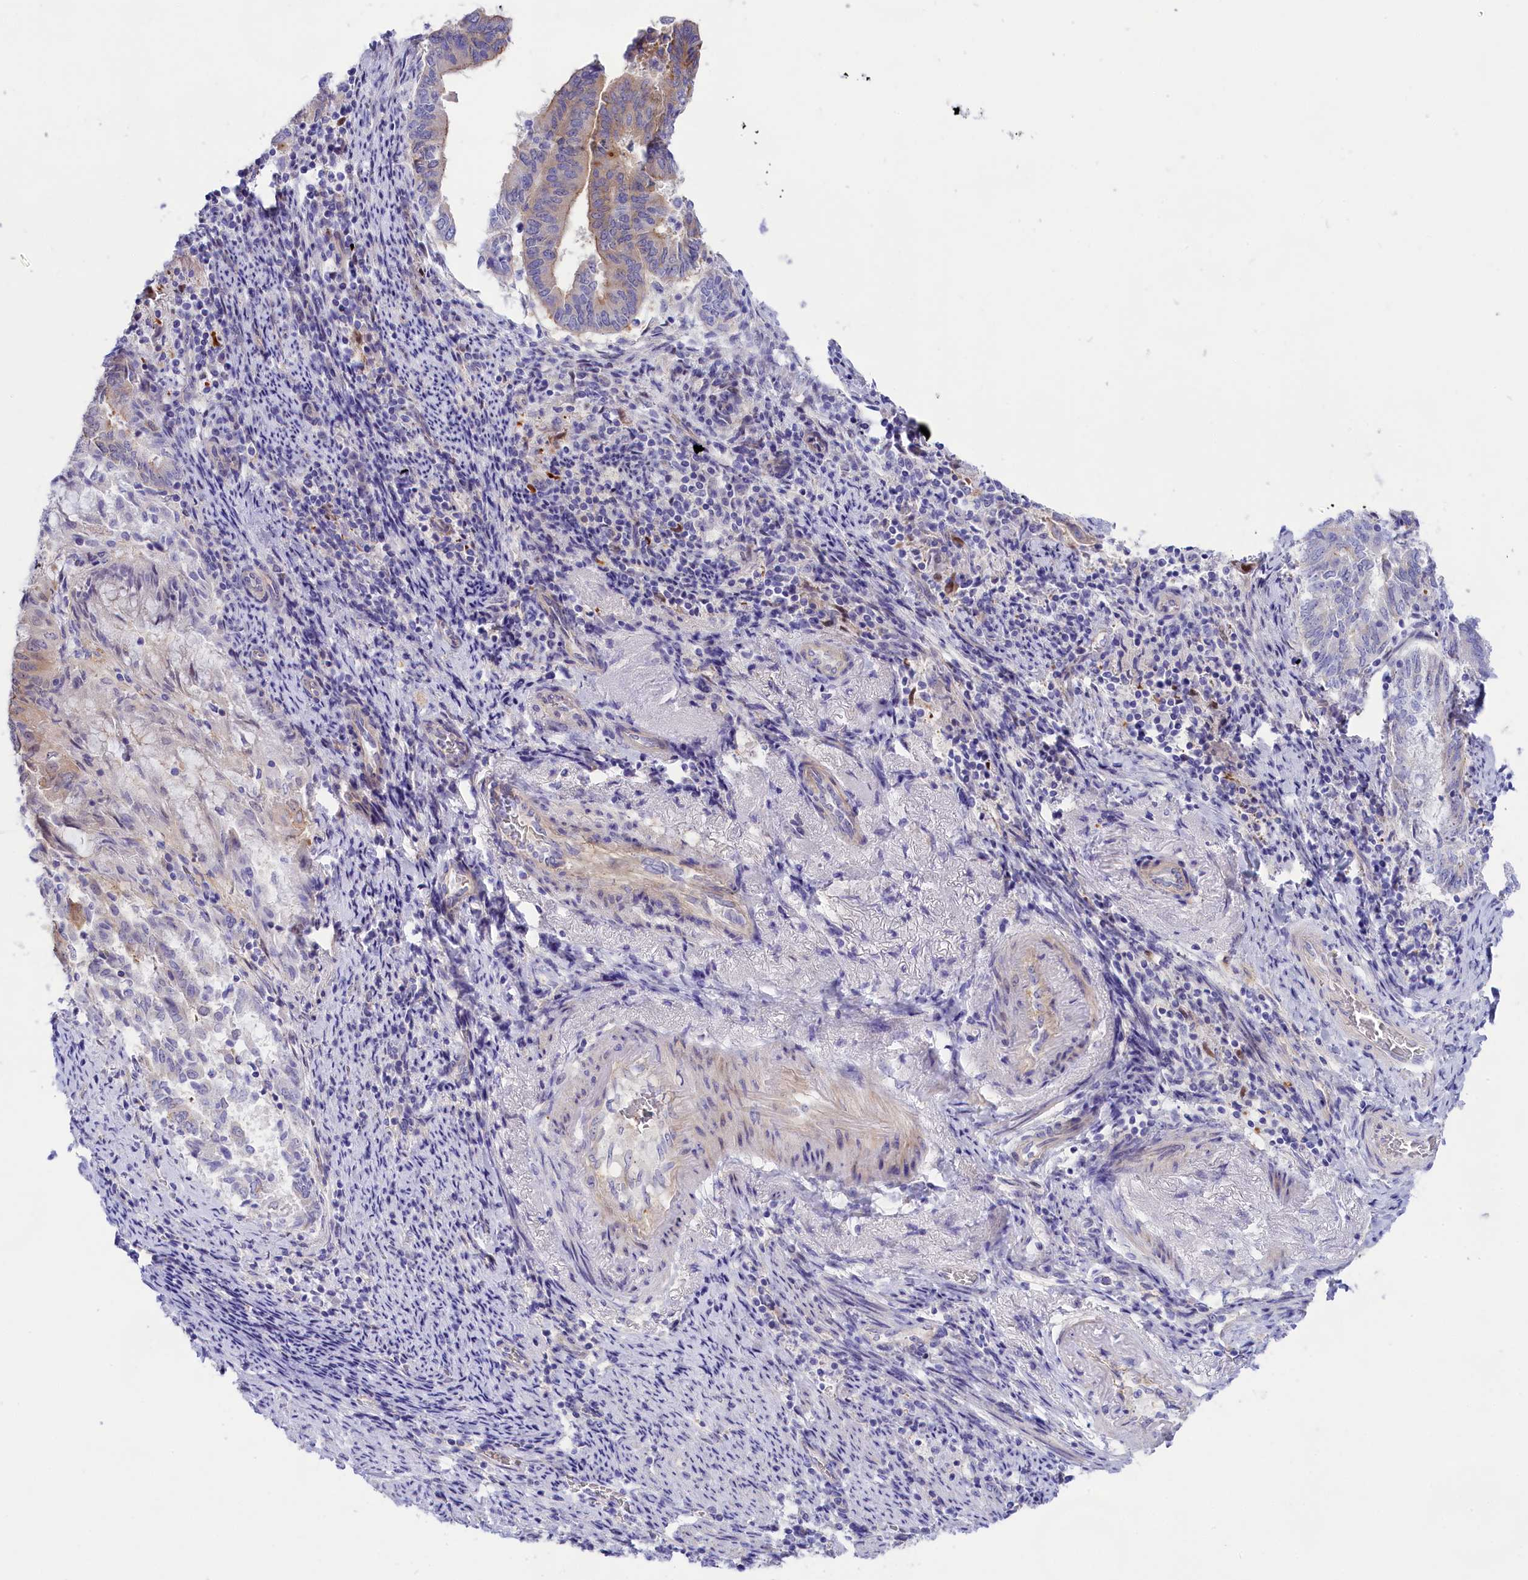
{"staining": {"intensity": "weak", "quantity": "<25%", "location": "cytoplasmic/membranous"}, "tissue": "endometrial cancer", "cell_type": "Tumor cells", "image_type": "cancer", "snomed": [{"axis": "morphology", "description": "Adenocarcinoma, NOS"}, {"axis": "topography", "description": "Endometrium"}], "caption": "A photomicrograph of human endometrial adenocarcinoma is negative for staining in tumor cells. (DAB immunohistochemistry (IHC) visualized using brightfield microscopy, high magnification).", "gene": "PPP1R13L", "patient": {"sex": "female", "age": 80}}